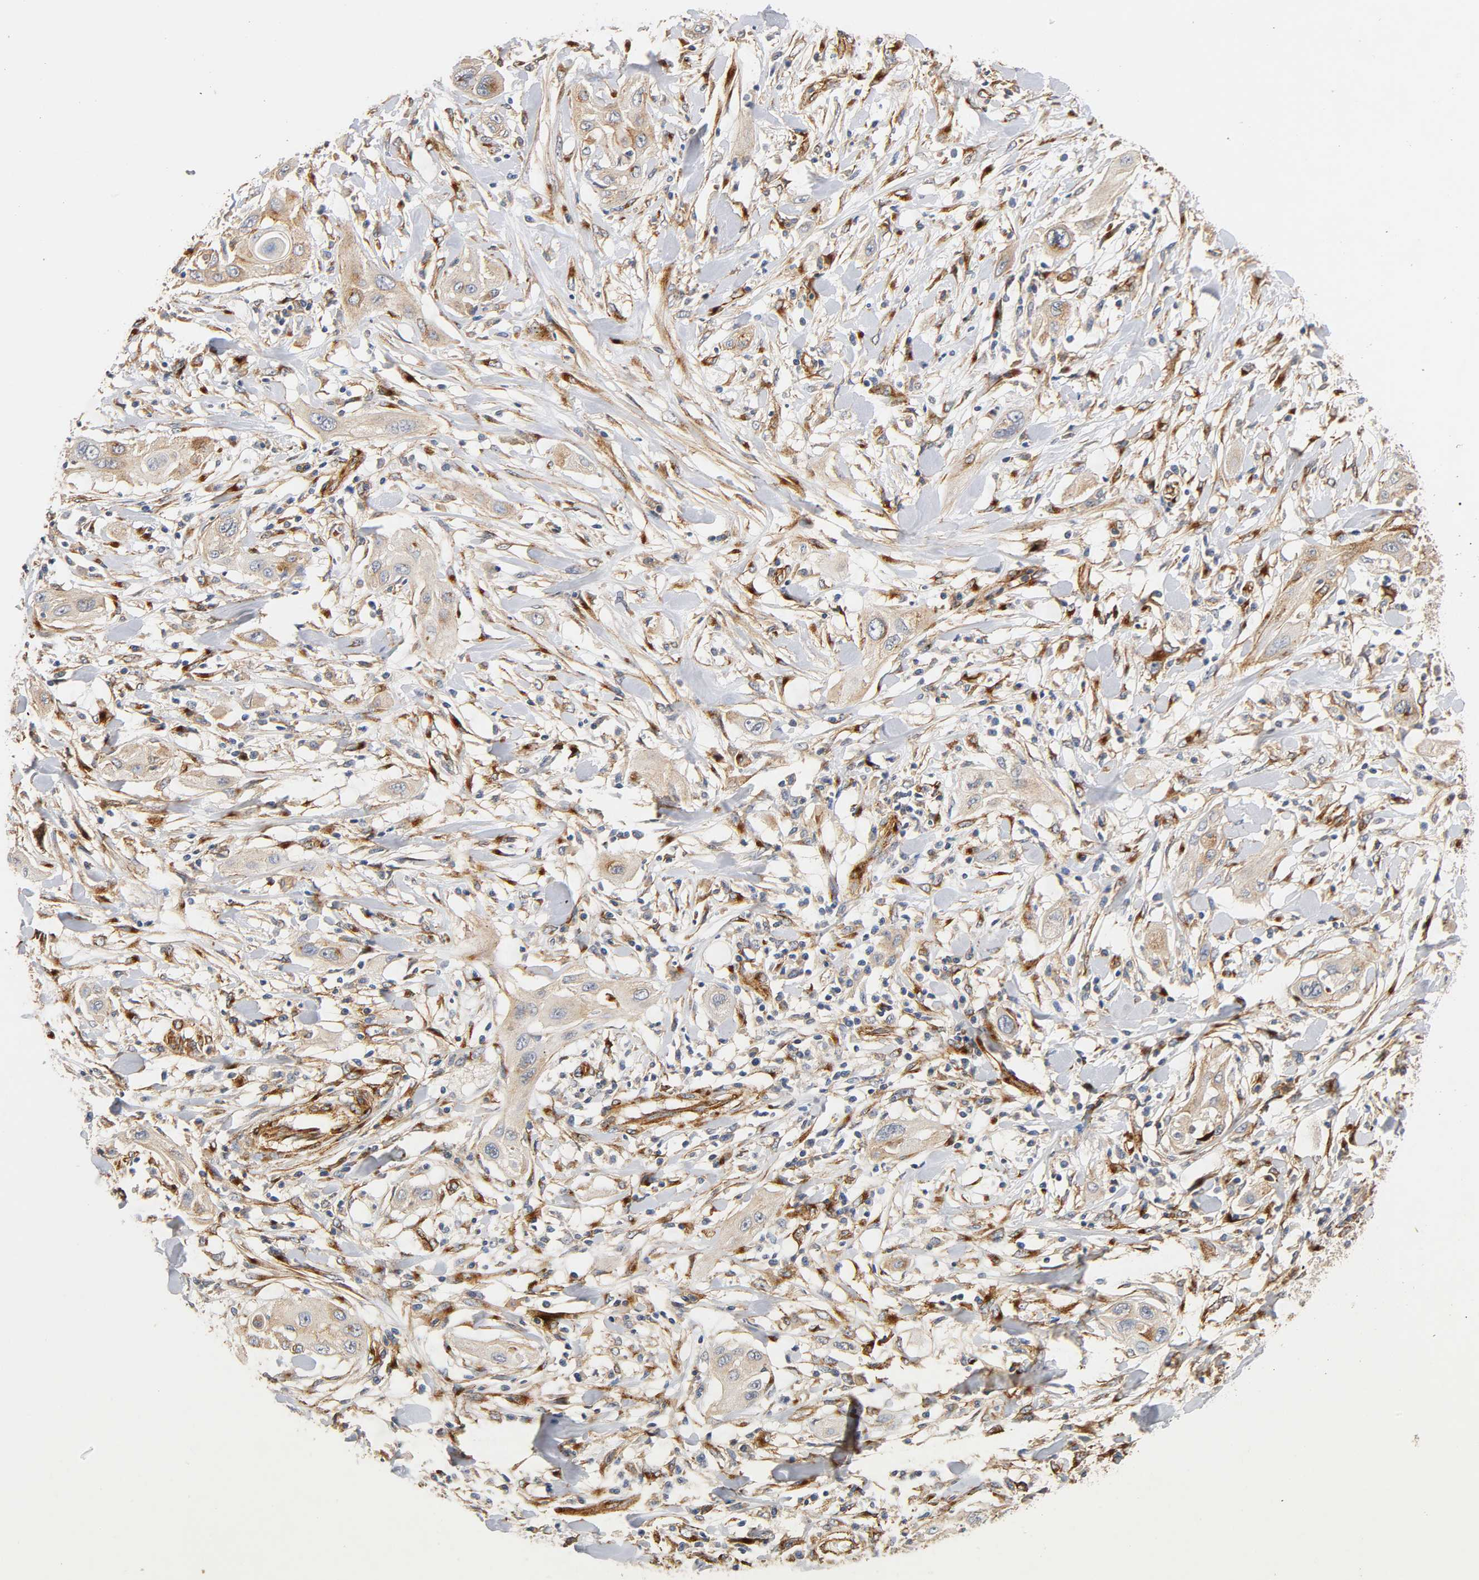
{"staining": {"intensity": "weak", "quantity": "25%-75%", "location": "cytoplasmic/membranous"}, "tissue": "lung cancer", "cell_type": "Tumor cells", "image_type": "cancer", "snomed": [{"axis": "morphology", "description": "Squamous cell carcinoma, NOS"}, {"axis": "topography", "description": "Lung"}], "caption": "Immunohistochemistry photomicrograph of human lung cancer stained for a protein (brown), which exhibits low levels of weak cytoplasmic/membranous expression in approximately 25%-75% of tumor cells.", "gene": "IFITM3", "patient": {"sex": "female", "age": 47}}